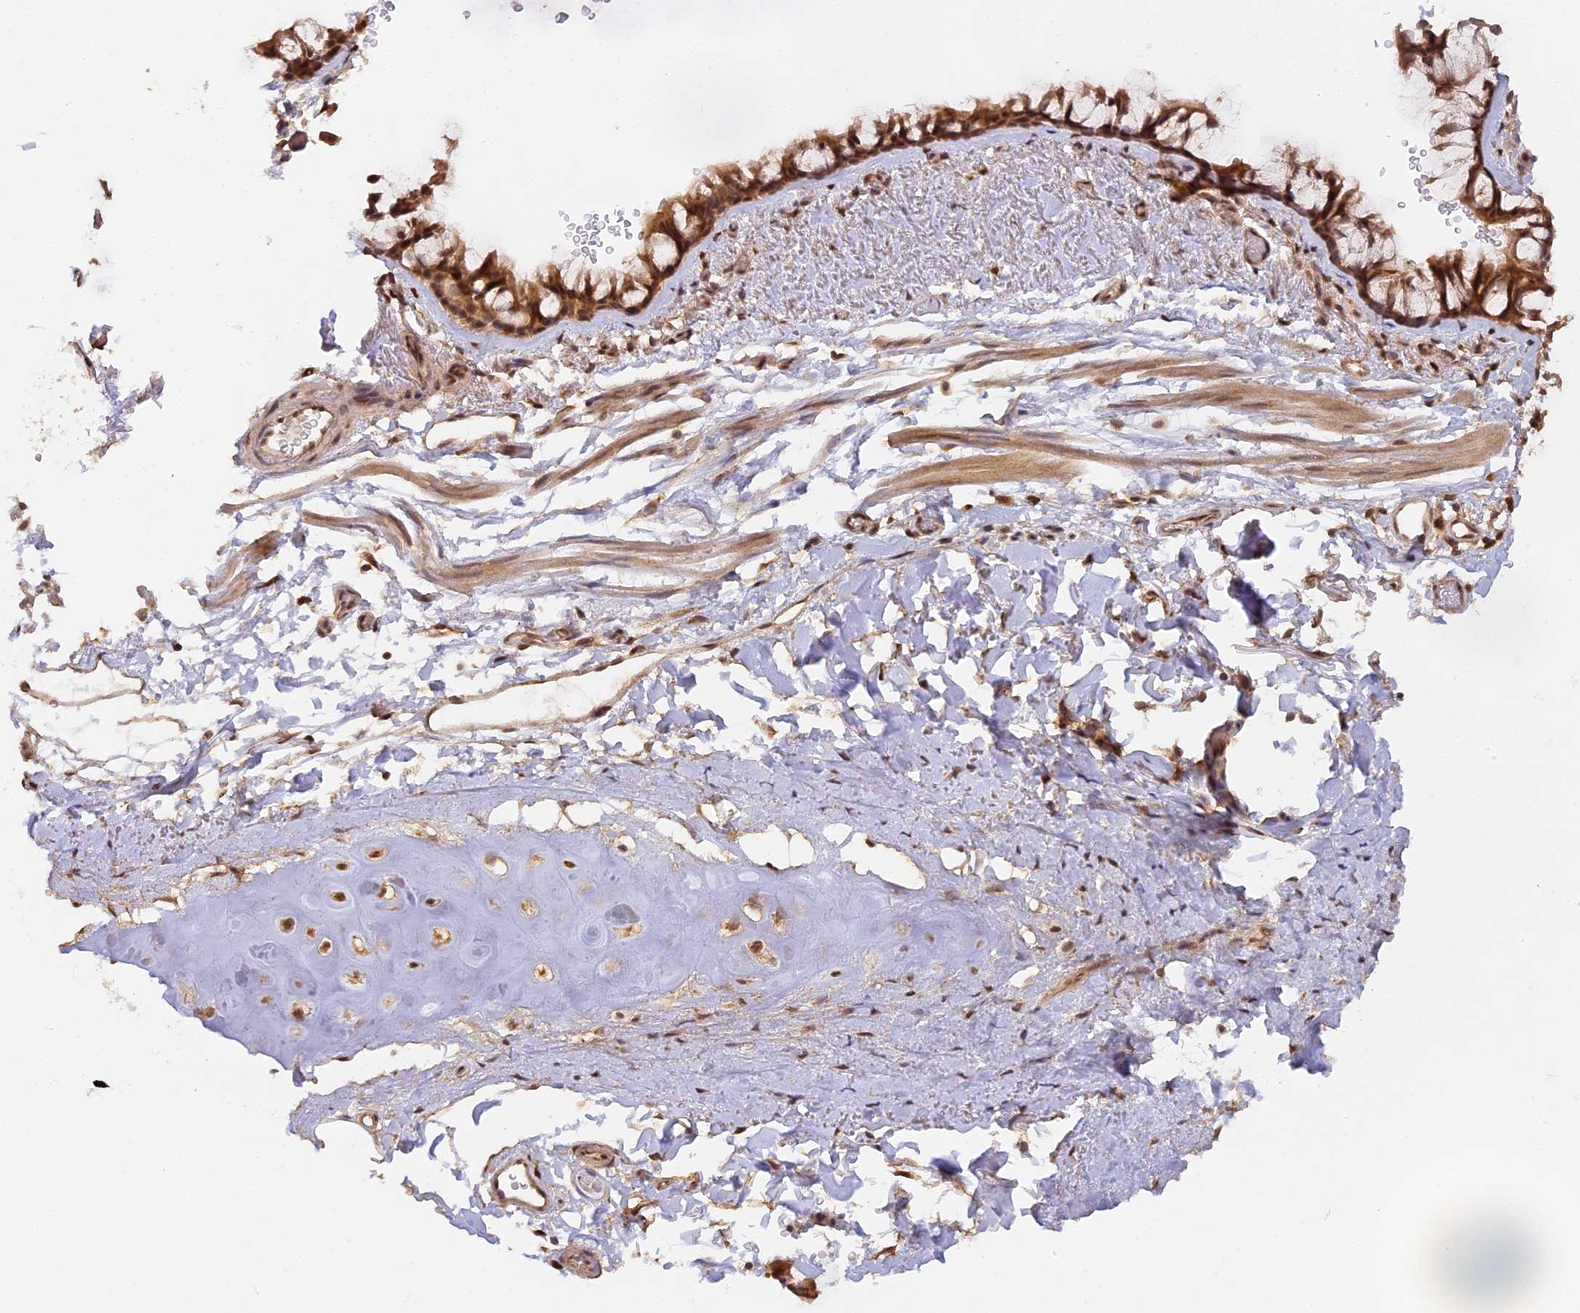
{"staining": {"intensity": "strong", "quantity": ">75%", "location": "cytoplasmic/membranous,nuclear"}, "tissue": "bronchus", "cell_type": "Respiratory epithelial cells", "image_type": "normal", "snomed": [{"axis": "morphology", "description": "Normal tissue, NOS"}, {"axis": "topography", "description": "Bronchus"}], "caption": "Approximately >75% of respiratory epithelial cells in benign bronchus show strong cytoplasmic/membranous,nuclear protein positivity as visualized by brown immunohistochemical staining.", "gene": "MYBL2", "patient": {"sex": "male", "age": 65}}